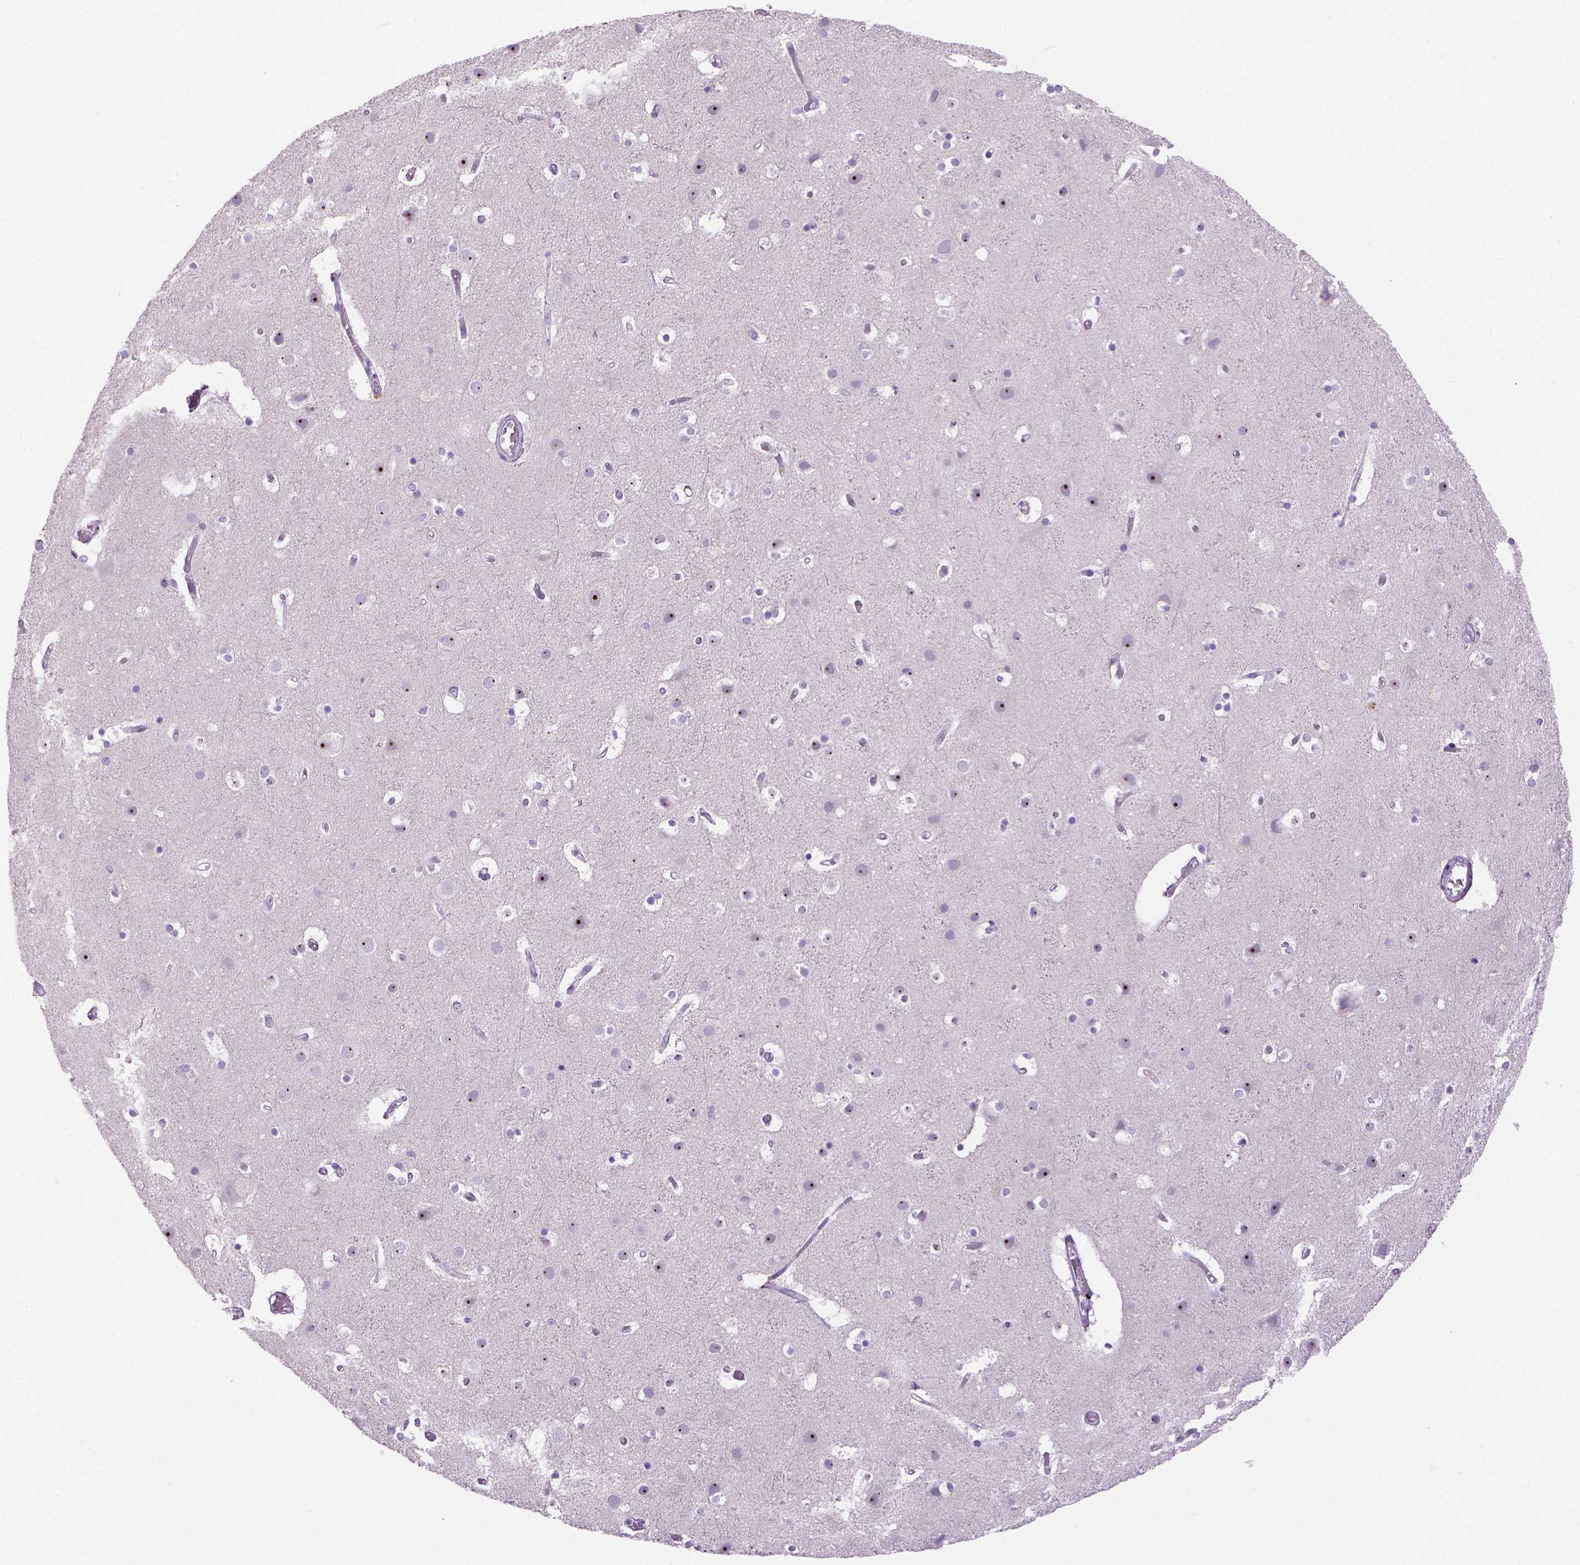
{"staining": {"intensity": "negative", "quantity": "none", "location": "none"}, "tissue": "cerebral cortex", "cell_type": "Endothelial cells", "image_type": "normal", "snomed": [{"axis": "morphology", "description": "Normal tissue, NOS"}, {"axis": "topography", "description": "Cerebral cortex"}], "caption": "Endothelial cells show no significant protein staining in benign cerebral cortex. (Stains: DAB immunohistochemistry with hematoxylin counter stain, Microscopy: brightfield microscopy at high magnification).", "gene": "UTP4", "patient": {"sex": "female", "age": 52}}